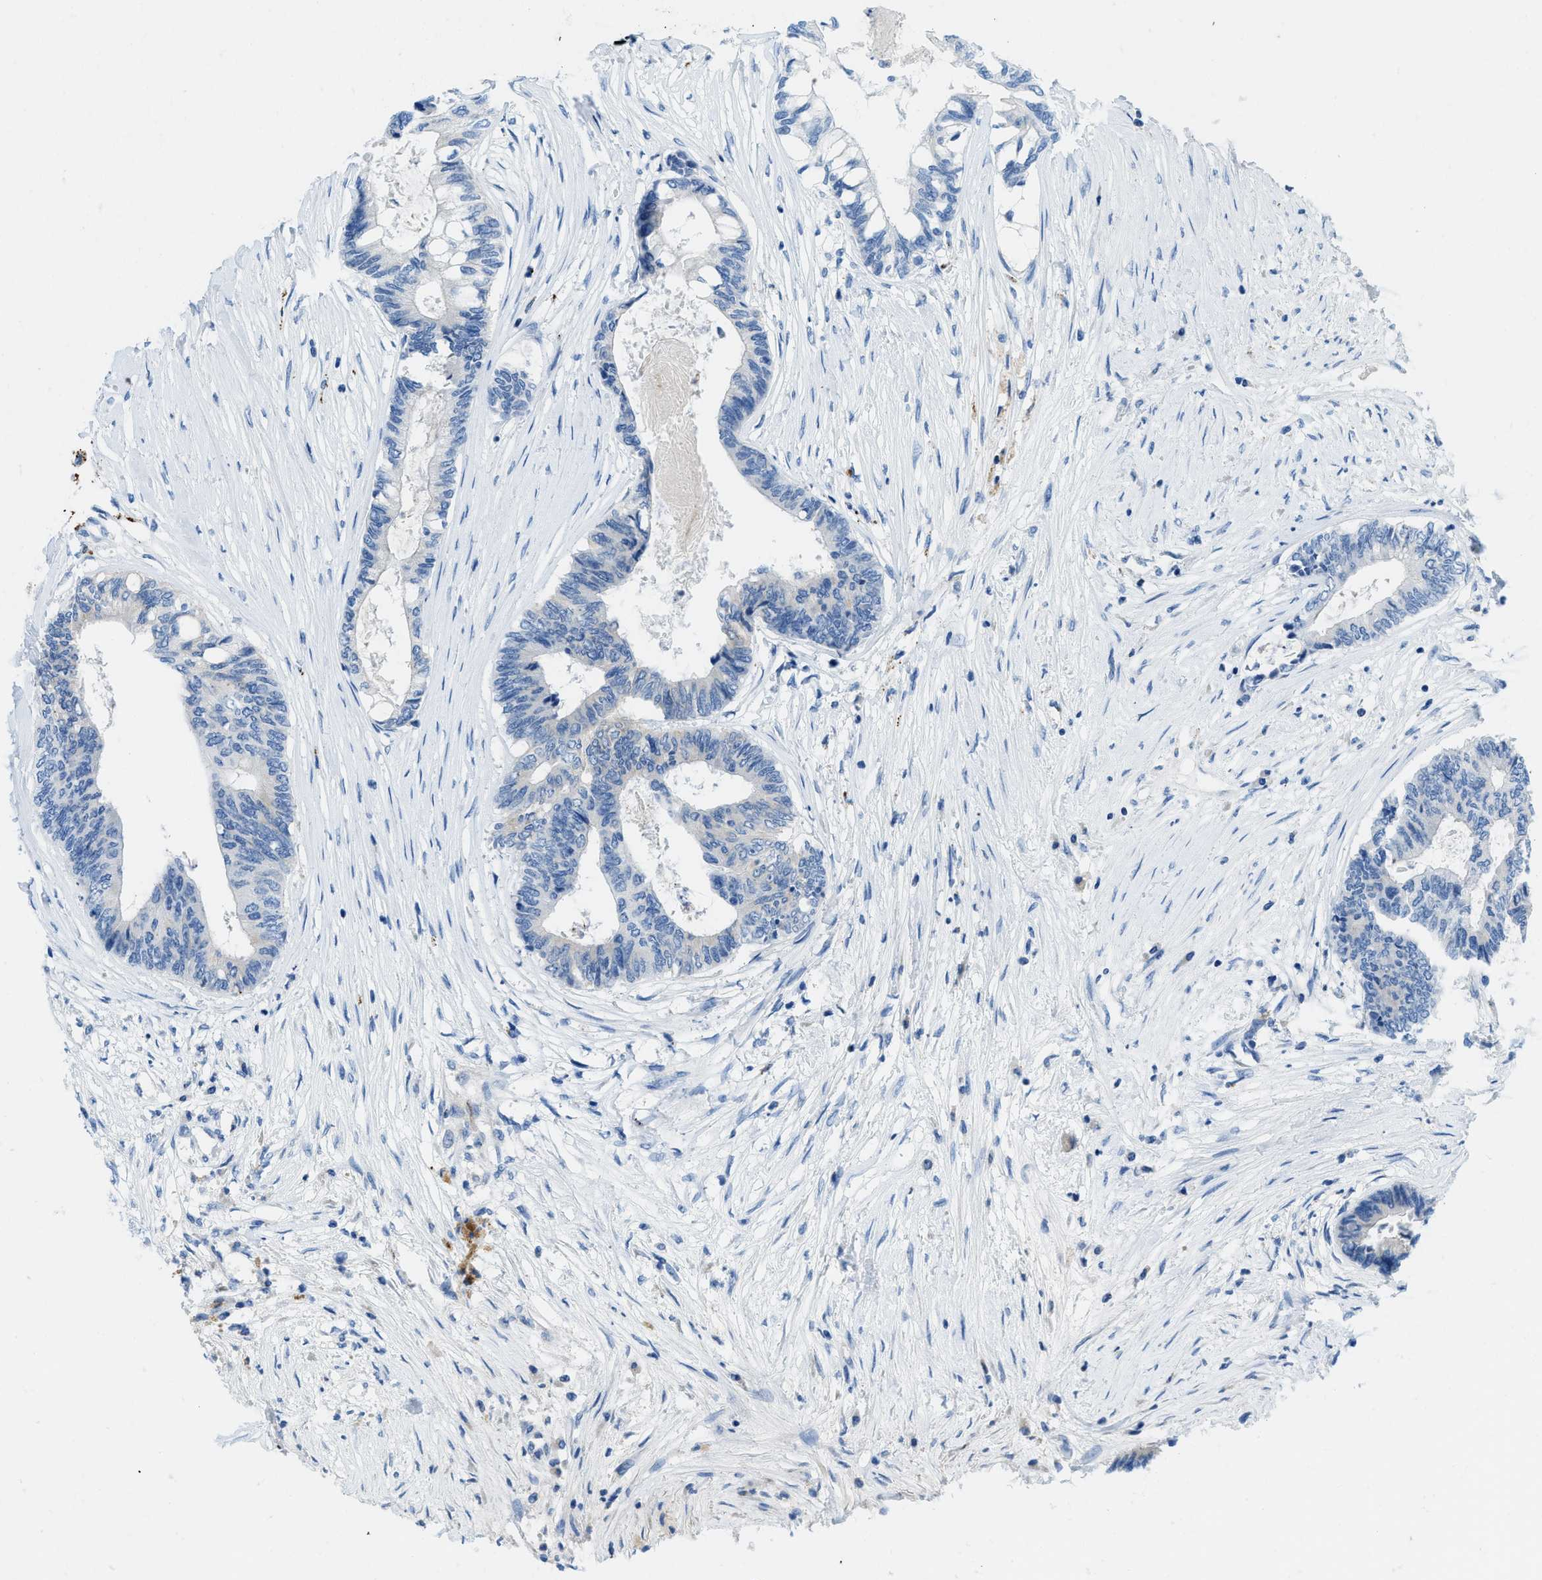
{"staining": {"intensity": "negative", "quantity": "none", "location": "none"}, "tissue": "colorectal cancer", "cell_type": "Tumor cells", "image_type": "cancer", "snomed": [{"axis": "morphology", "description": "Adenocarcinoma, NOS"}, {"axis": "topography", "description": "Rectum"}], "caption": "A histopathology image of adenocarcinoma (colorectal) stained for a protein displays no brown staining in tumor cells.", "gene": "TMEM248", "patient": {"sex": "male", "age": 63}}